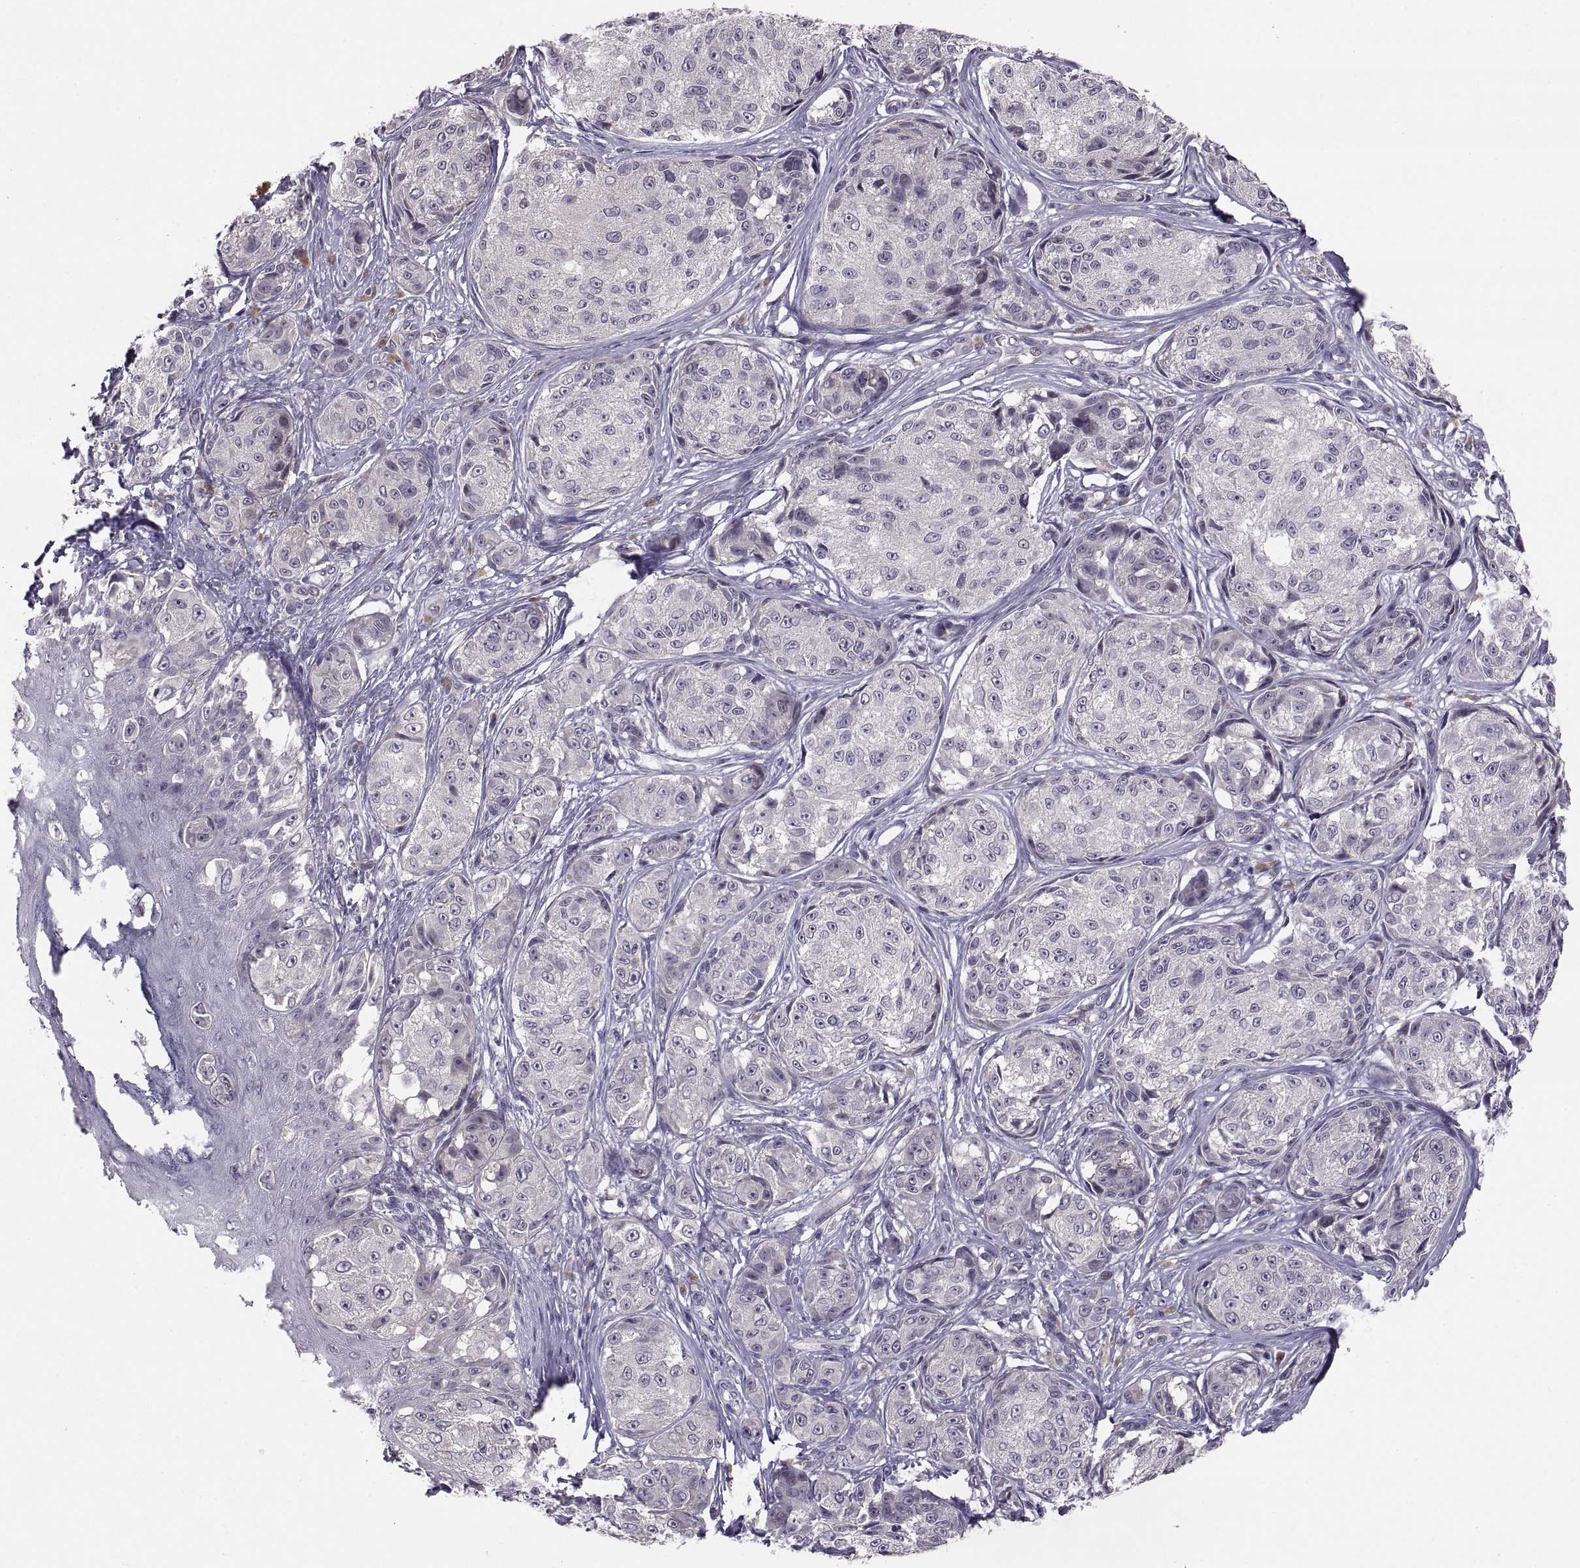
{"staining": {"intensity": "negative", "quantity": "none", "location": "none"}, "tissue": "melanoma", "cell_type": "Tumor cells", "image_type": "cancer", "snomed": [{"axis": "morphology", "description": "Malignant melanoma, NOS"}, {"axis": "topography", "description": "Skin"}], "caption": "IHC image of human melanoma stained for a protein (brown), which demonstrates no positivity in tumor cells. (Brightfield microscopy of DAB immunohistochemistry at high magnification).", "gene": "PAX2", "patient": {"sex": "male", "age": 61}}